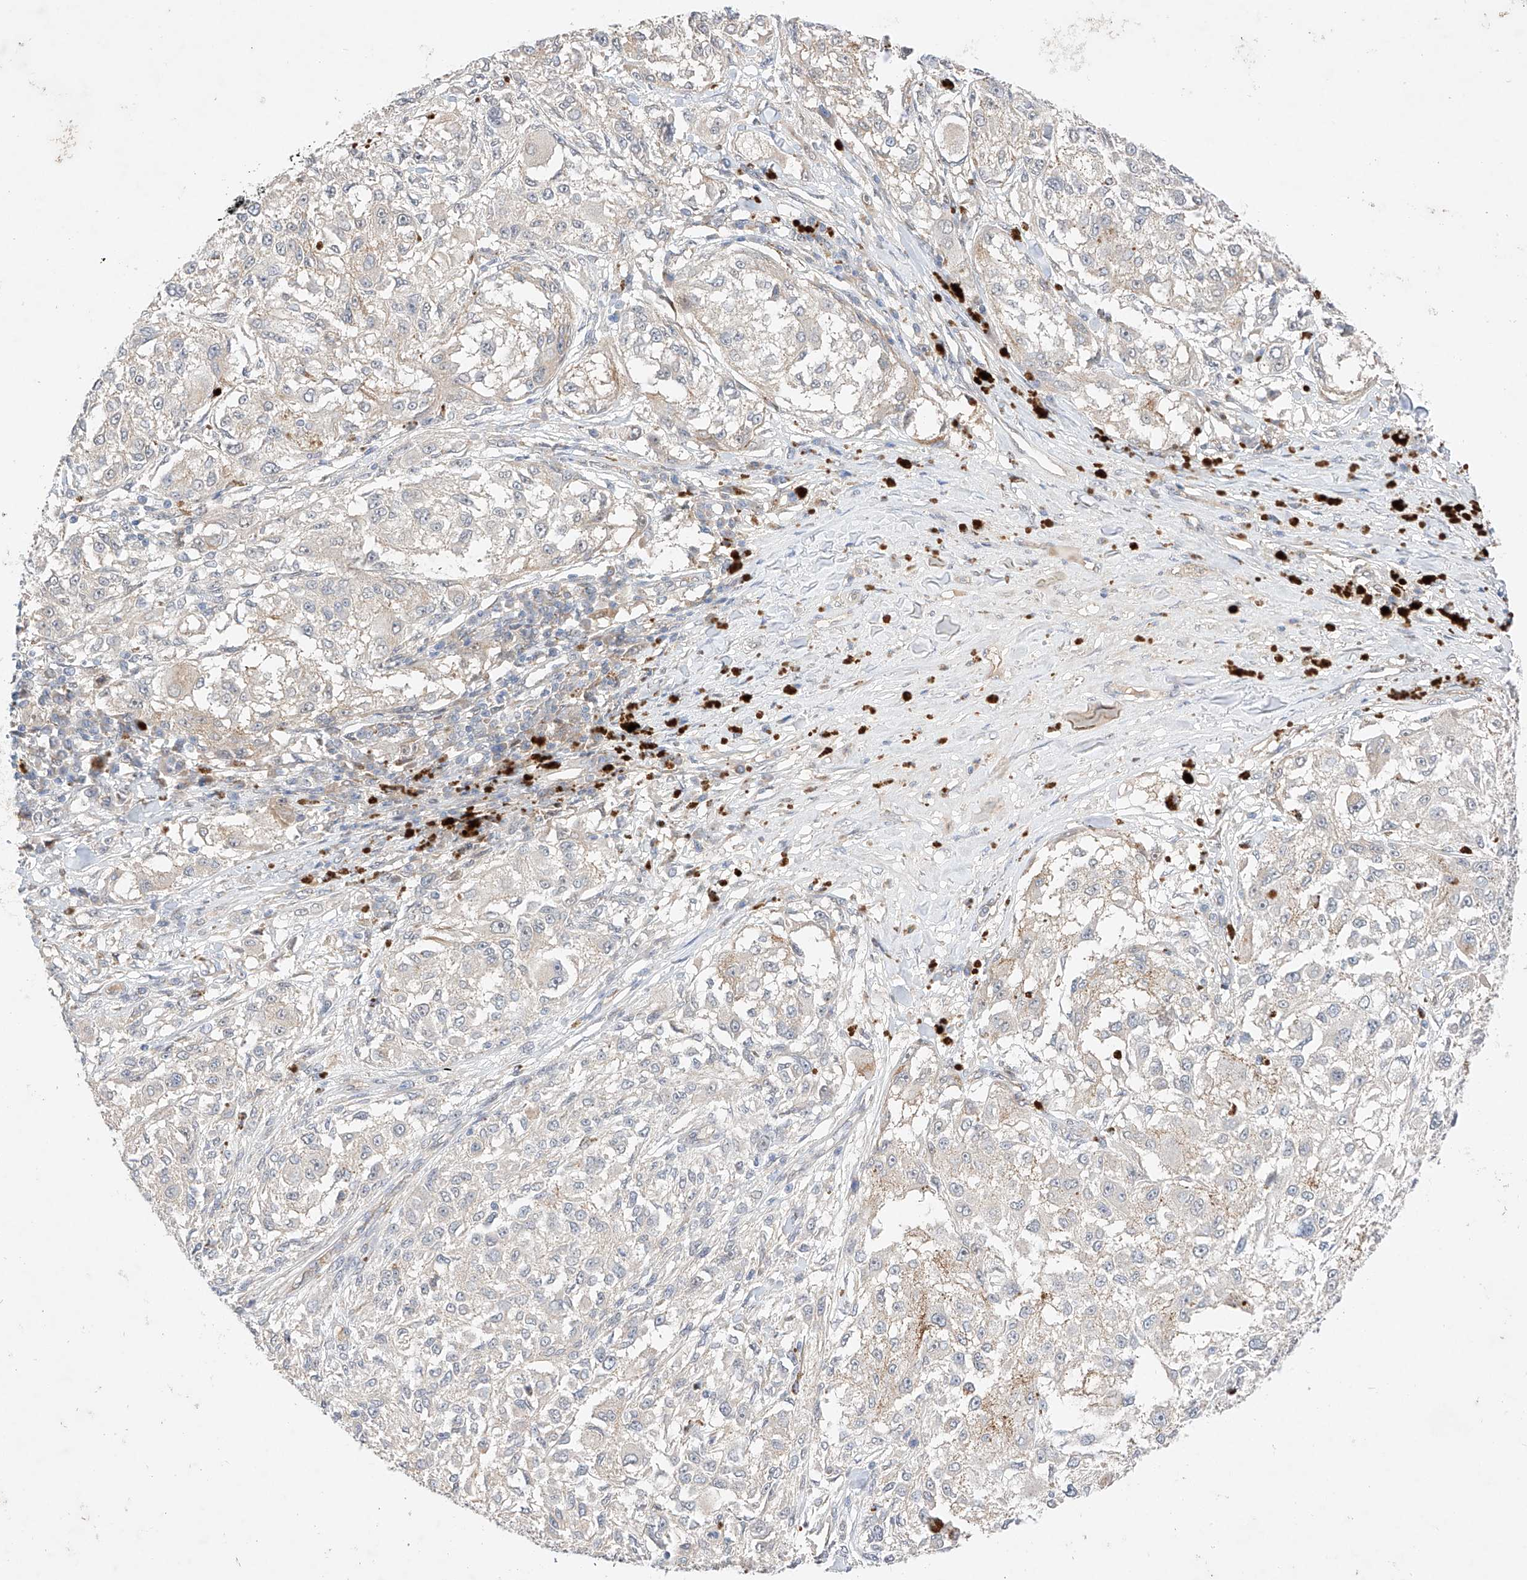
{"staining": {"intensity": "negative", "quantity": "none", "location": "none"}, "tissue": "melanoma", "cell_type": "Tumor cells", "image_type": "cancer", "snomed": [{"axis": "morphology", "description": "Necrosis, NOS"}, {"axis": "morphology", "description": "Malignant melanoma, NOS"}, {"axis": "topography", "description": "Skin"}], "caption": "An image of malignant melanoma stained for a protein shows no brown staining in tumor cells.", "gene": "IL22RA2", "patient": {"sex": "female", "age": 87}}